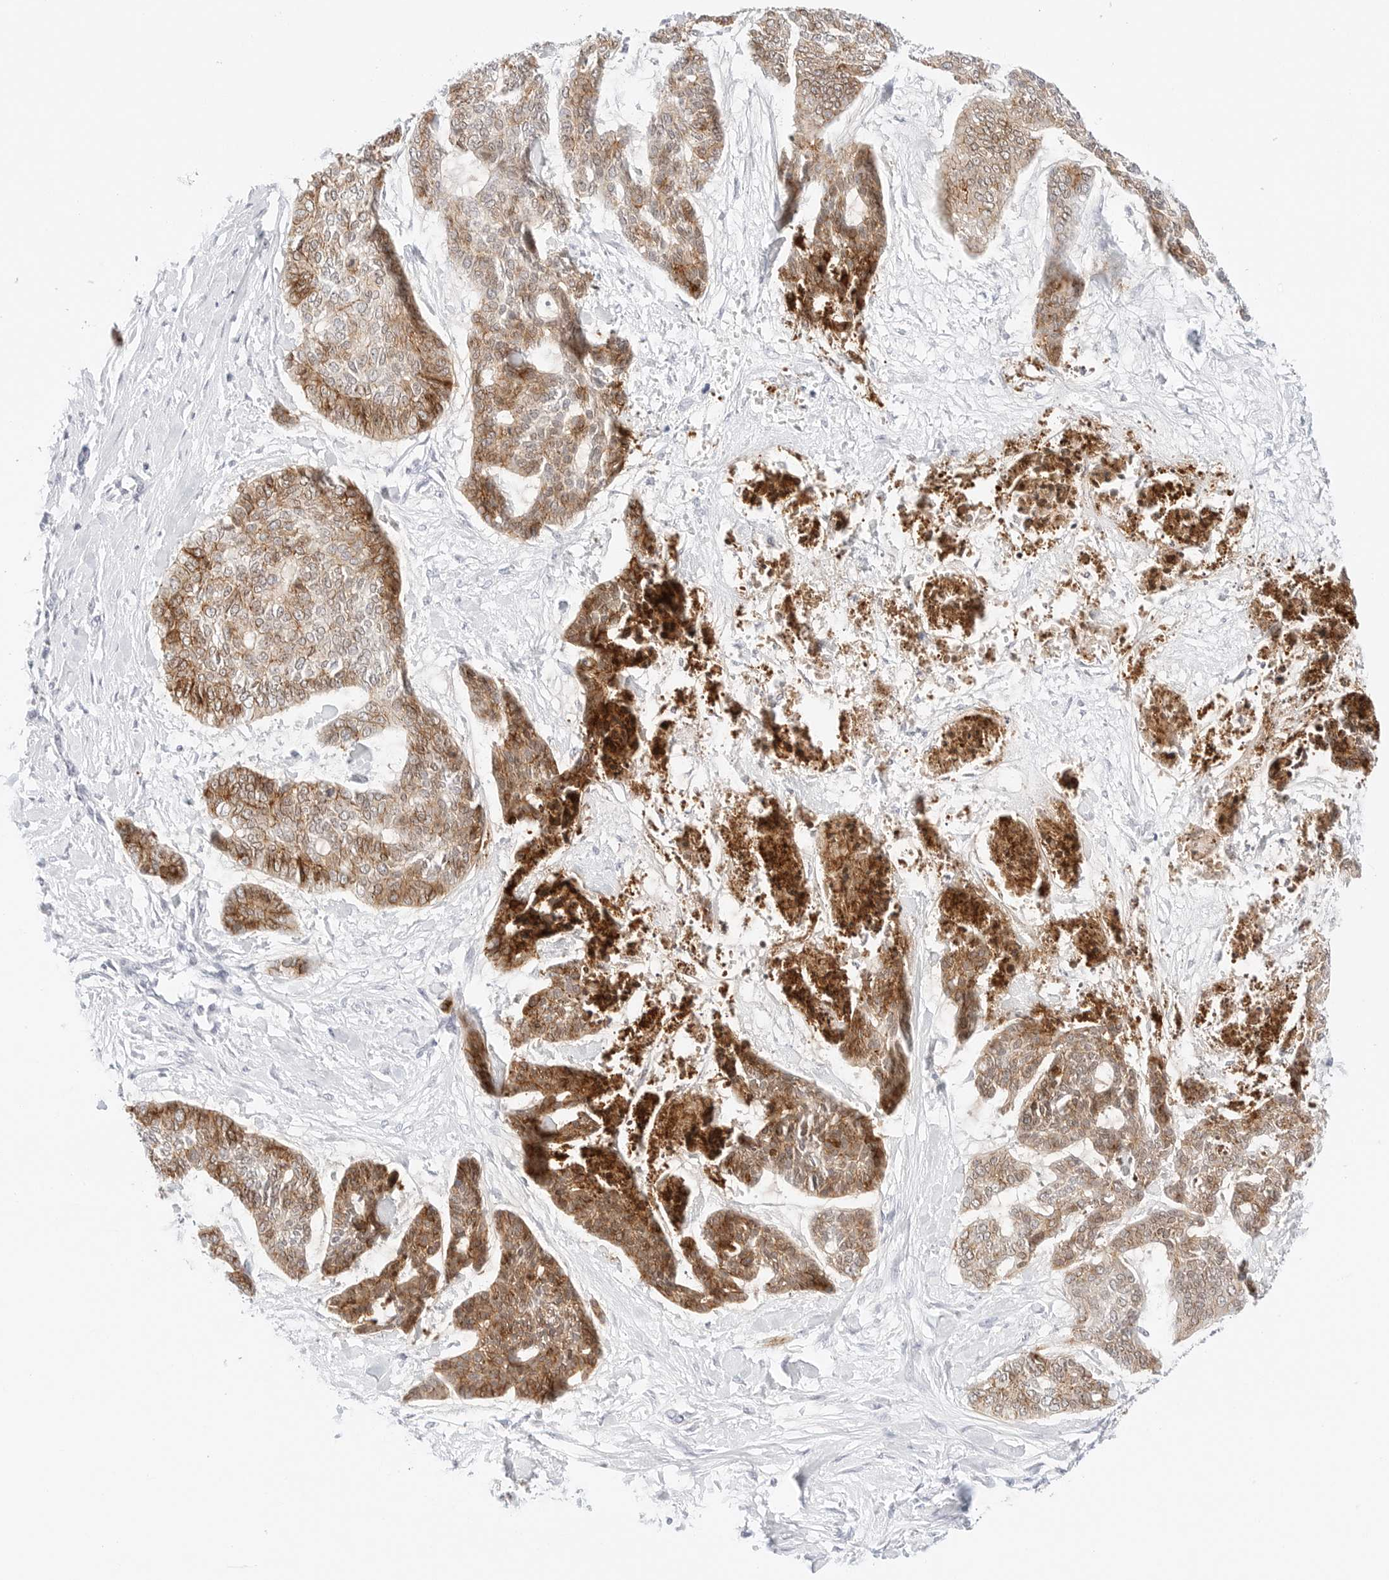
{"staining": {"intensity": "moderate", "quantity": ">75%", "location": "cytoplasmic/membranous"}, "tissue": "skin cancer", "cell_type": "Tumor cells", "image_type": "cancer", "snomed": [{"axis": "morphology", "description": "Basal cell carcinoma"}, {"axis": "topography", "description": "Skin"}], "caption": "A brown stain labels moderate cytoplasmic/membranous expression of a protein in human skin cancer tumor cells.", "gene": "CDH1", "patient": {"sex": "female", "age": 64}}